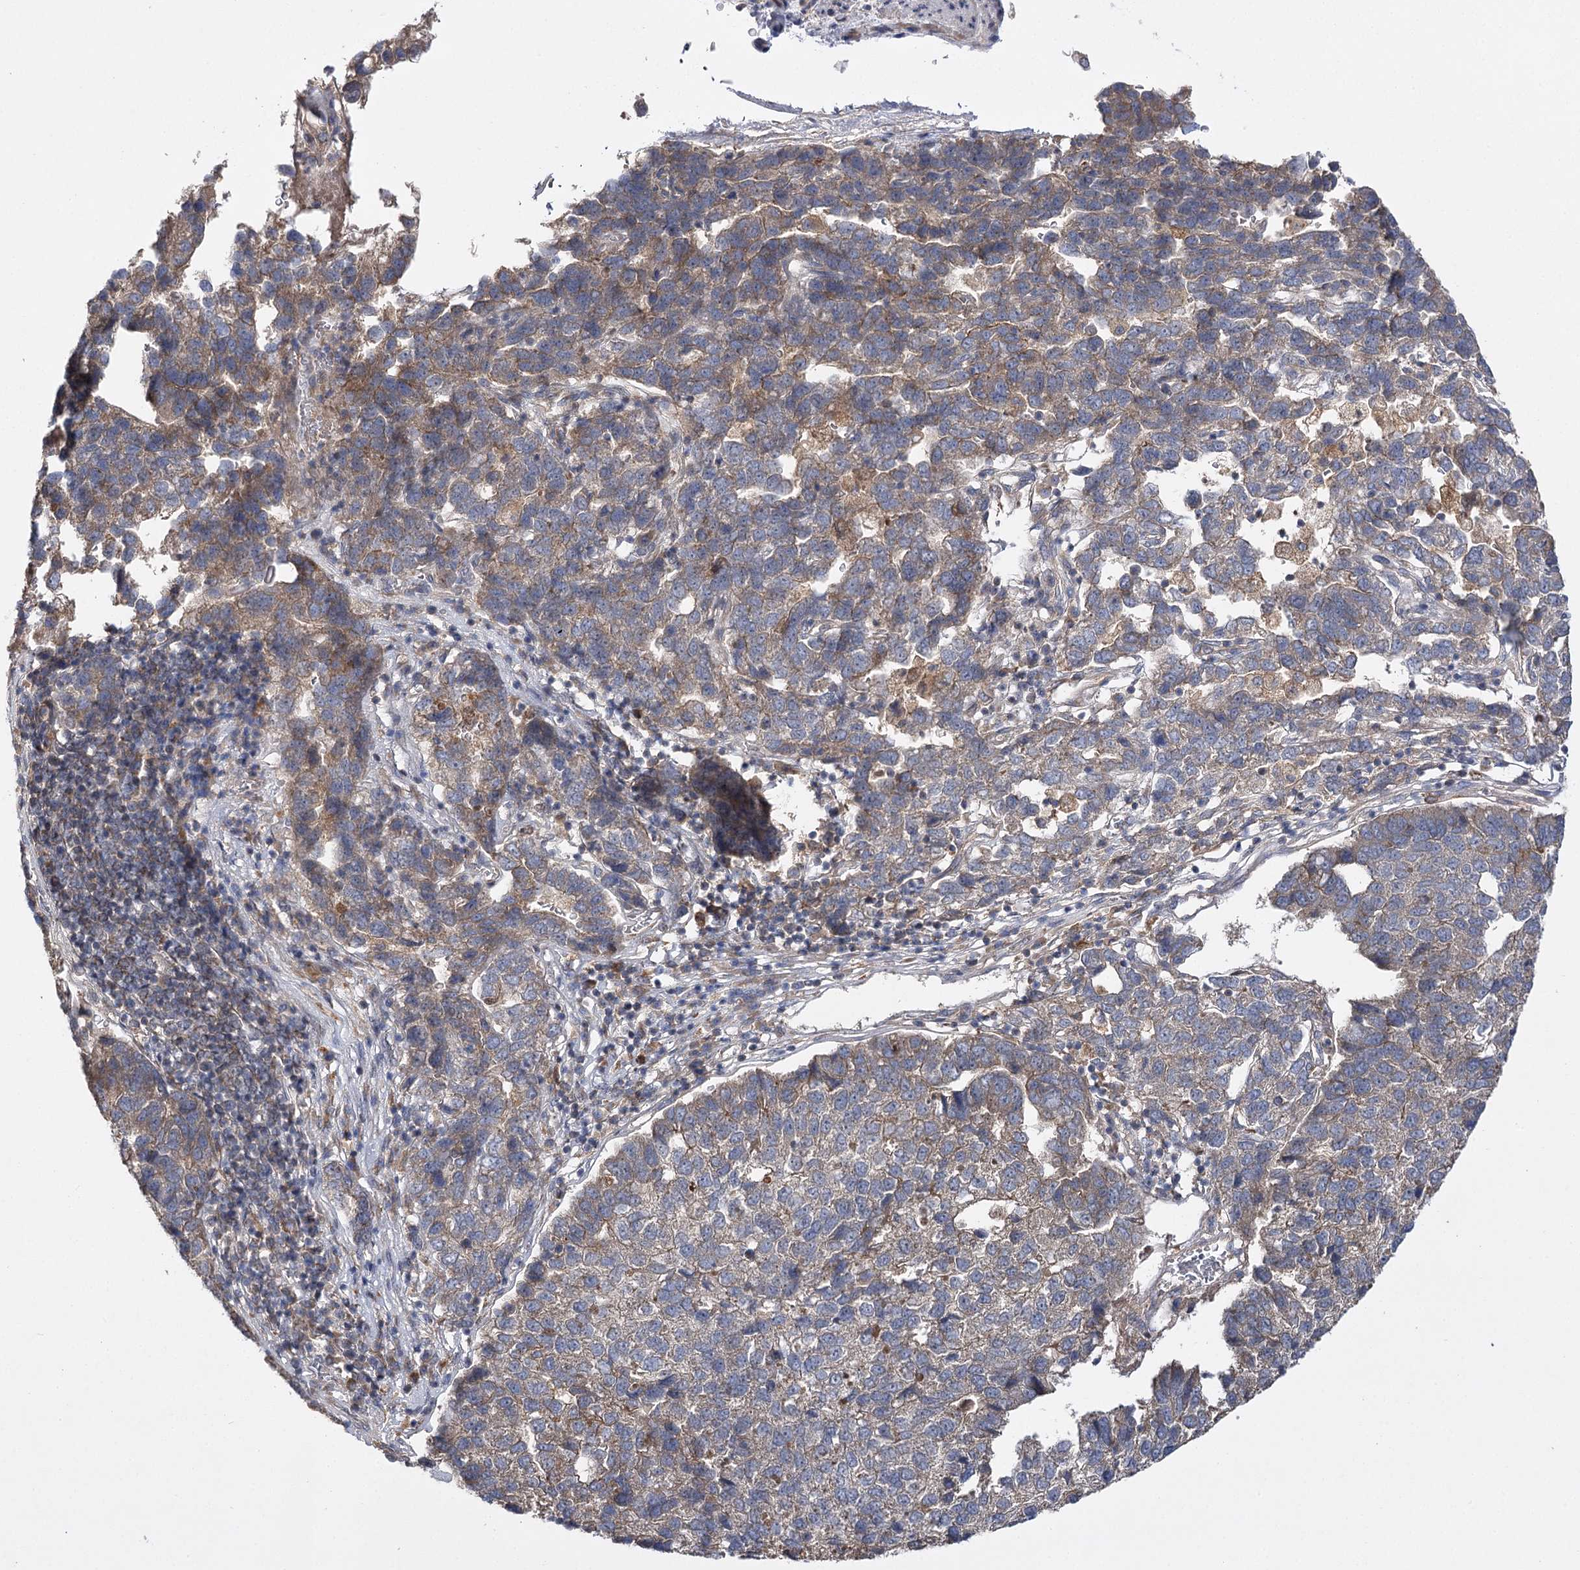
{"staining": {"intensity": "moderate", "quantity": "25%-75%", "location": "cytoplasmic/membranous"}, "tissue": "pancreatic cancer", "cell_type": "Tumor cells", "image_type": "cancer", "snomed": [{"axis": "morphology", "description": "Adenocarcinoma, NOS"}, {"axis": "topography", "description": "Pancreas"}], "caption": "A medium amount of moderate cytoplasmic/membranous staining is seen in about 25%-75% of tumor cells in pancreatic cancer tissue. Nuclei are stained in blue.", "gene": "BCR", "patient": {"sex": "female", "age": 61}}